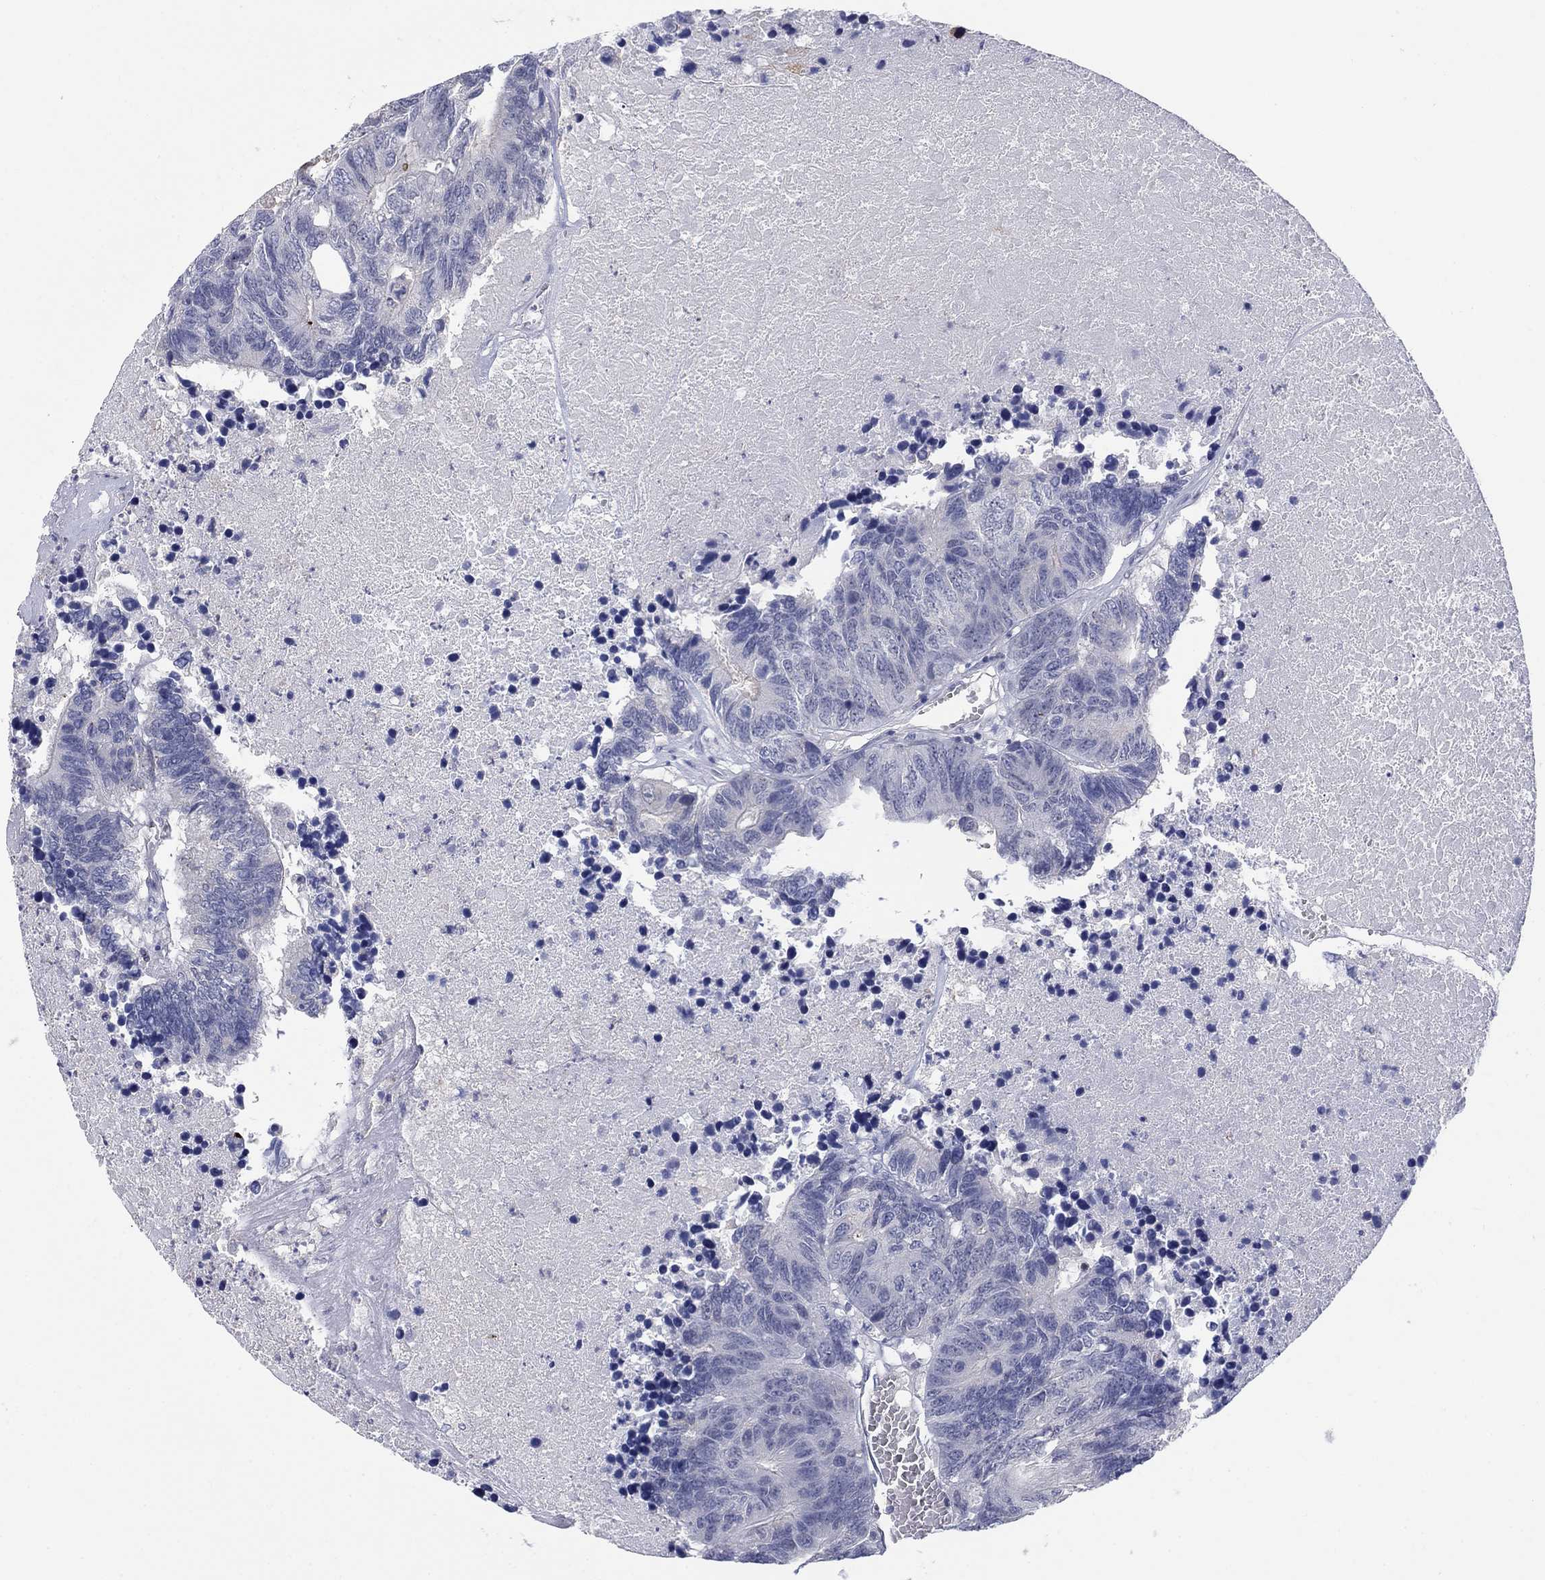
{"staining": {"intensity": "strong", "quantity": "<25%", "location": "cytoplasmic/membranous"}, "tissue": "colorectal cancer", "cell_type": "Tumor cells", "image_type": "cancer", "snomed": [{"axis": "morphology", "description": "Adenocarcinoma, NOS"}, {"axis": "topography", "description": "Colon"}], "caption": "Protein staining demonstrates strong cytoplasmic/membranous staining in approximately <25% of tumor cells in colorectal adenocarcinoma.", "gene": "FER1L6", "patient": {"sex": "female", "age": 48}}